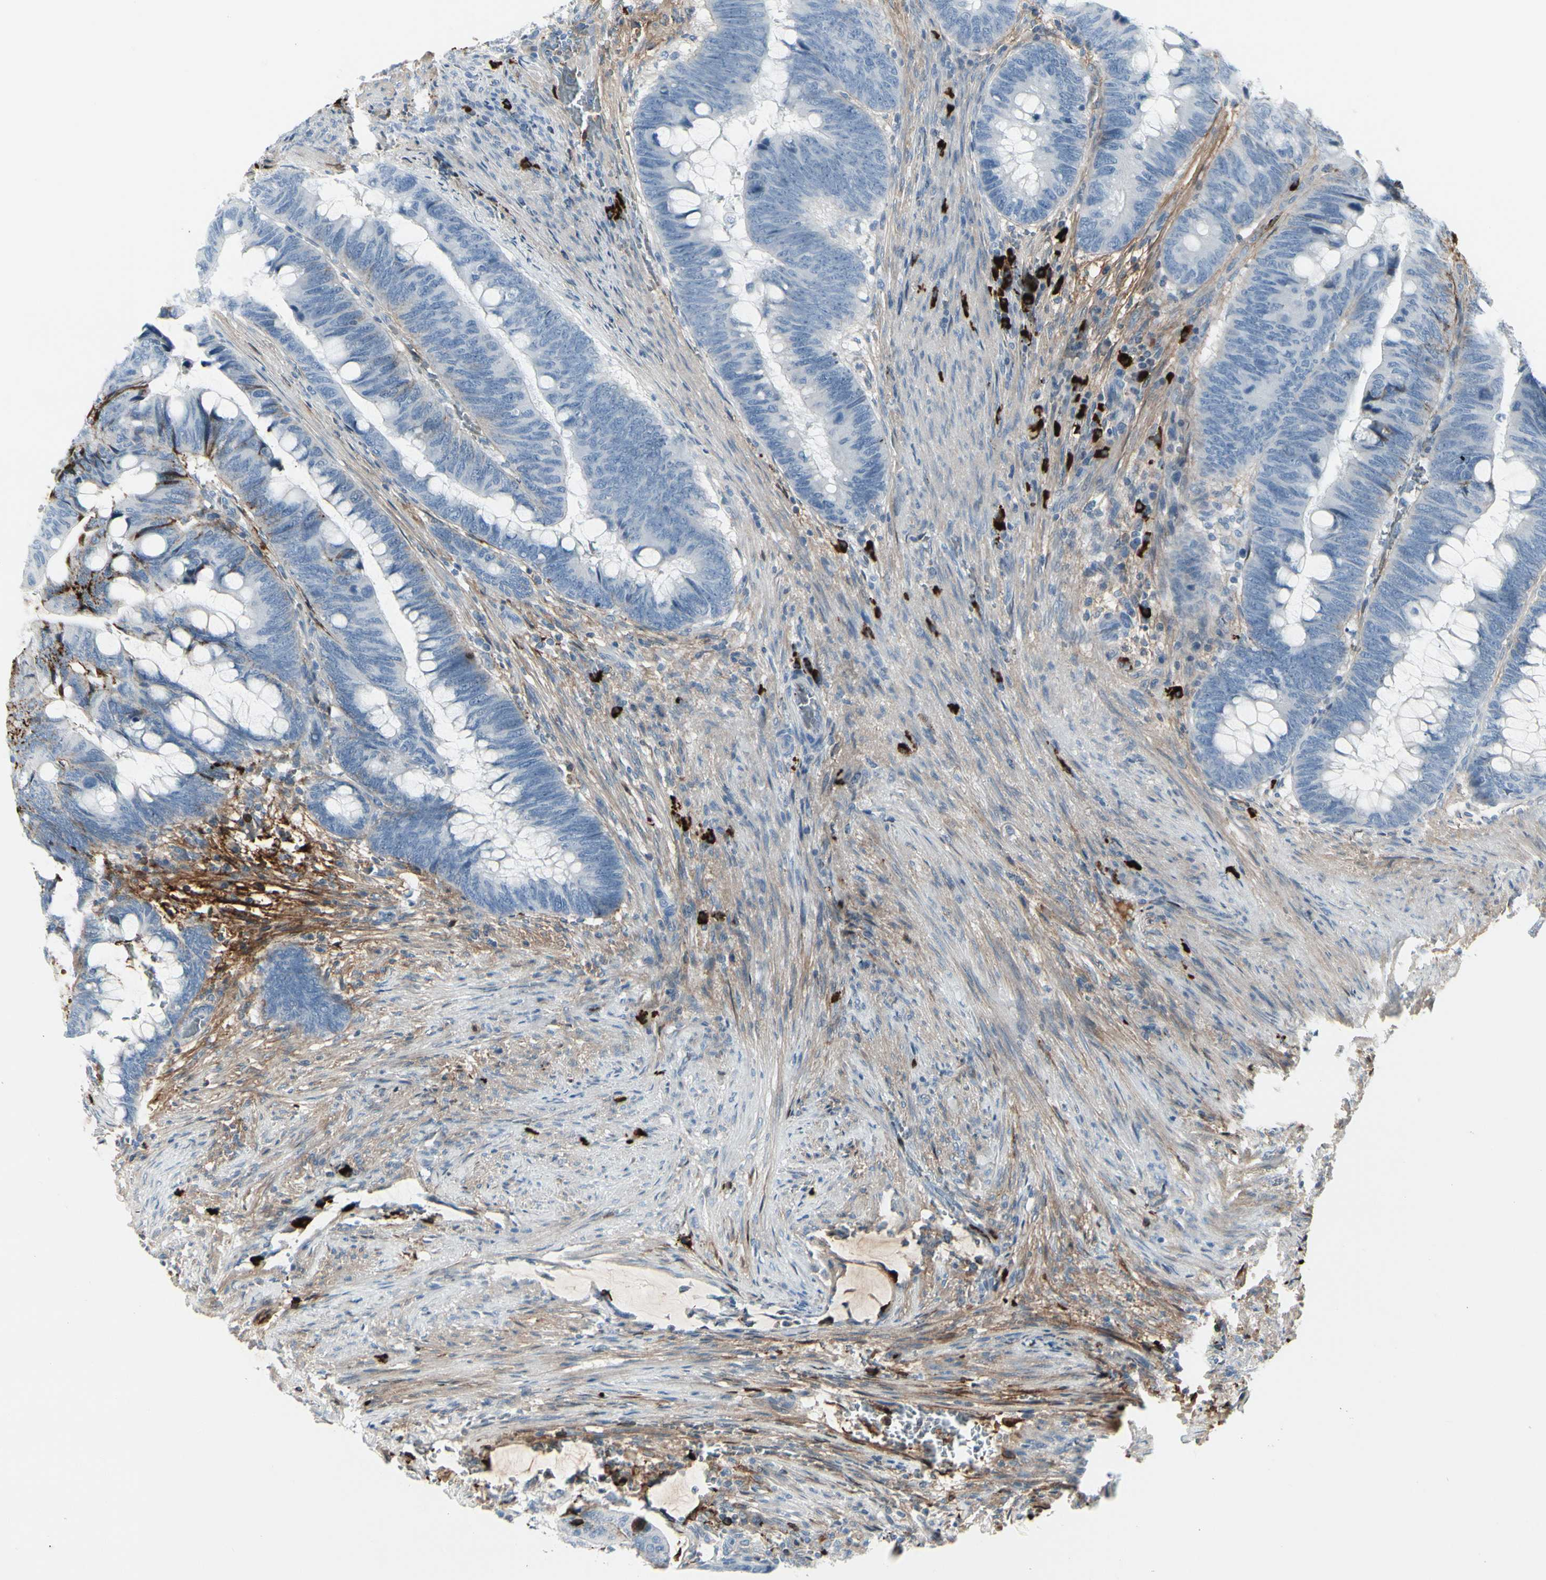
{"staining": {"intensity": "negative", "quantity": "none", "location": "none"}, "tissue": "colorectal cancer", "cell_type": "Tumor cells", "image_type": "cancer", "snomed": [{"axis": "morphology", "description": "Normal tissue, NOS"}, {"axis": "morphology", "description": "Adenocarcinoma, NOS"}, {"axis": "topography", "description": "Rectum"}, {"axis": "topography", "description": "Peripheral nerve tissue"}], "caption": "This photomicrograph is of colorectal cancer stained with immunohistochemistry to label a protein in brown with the nuclei are counter-stained blue. There is no staining in tumor cells.", "gene": "IGHG1", "patient": {"sex": "male", "age": 92}}